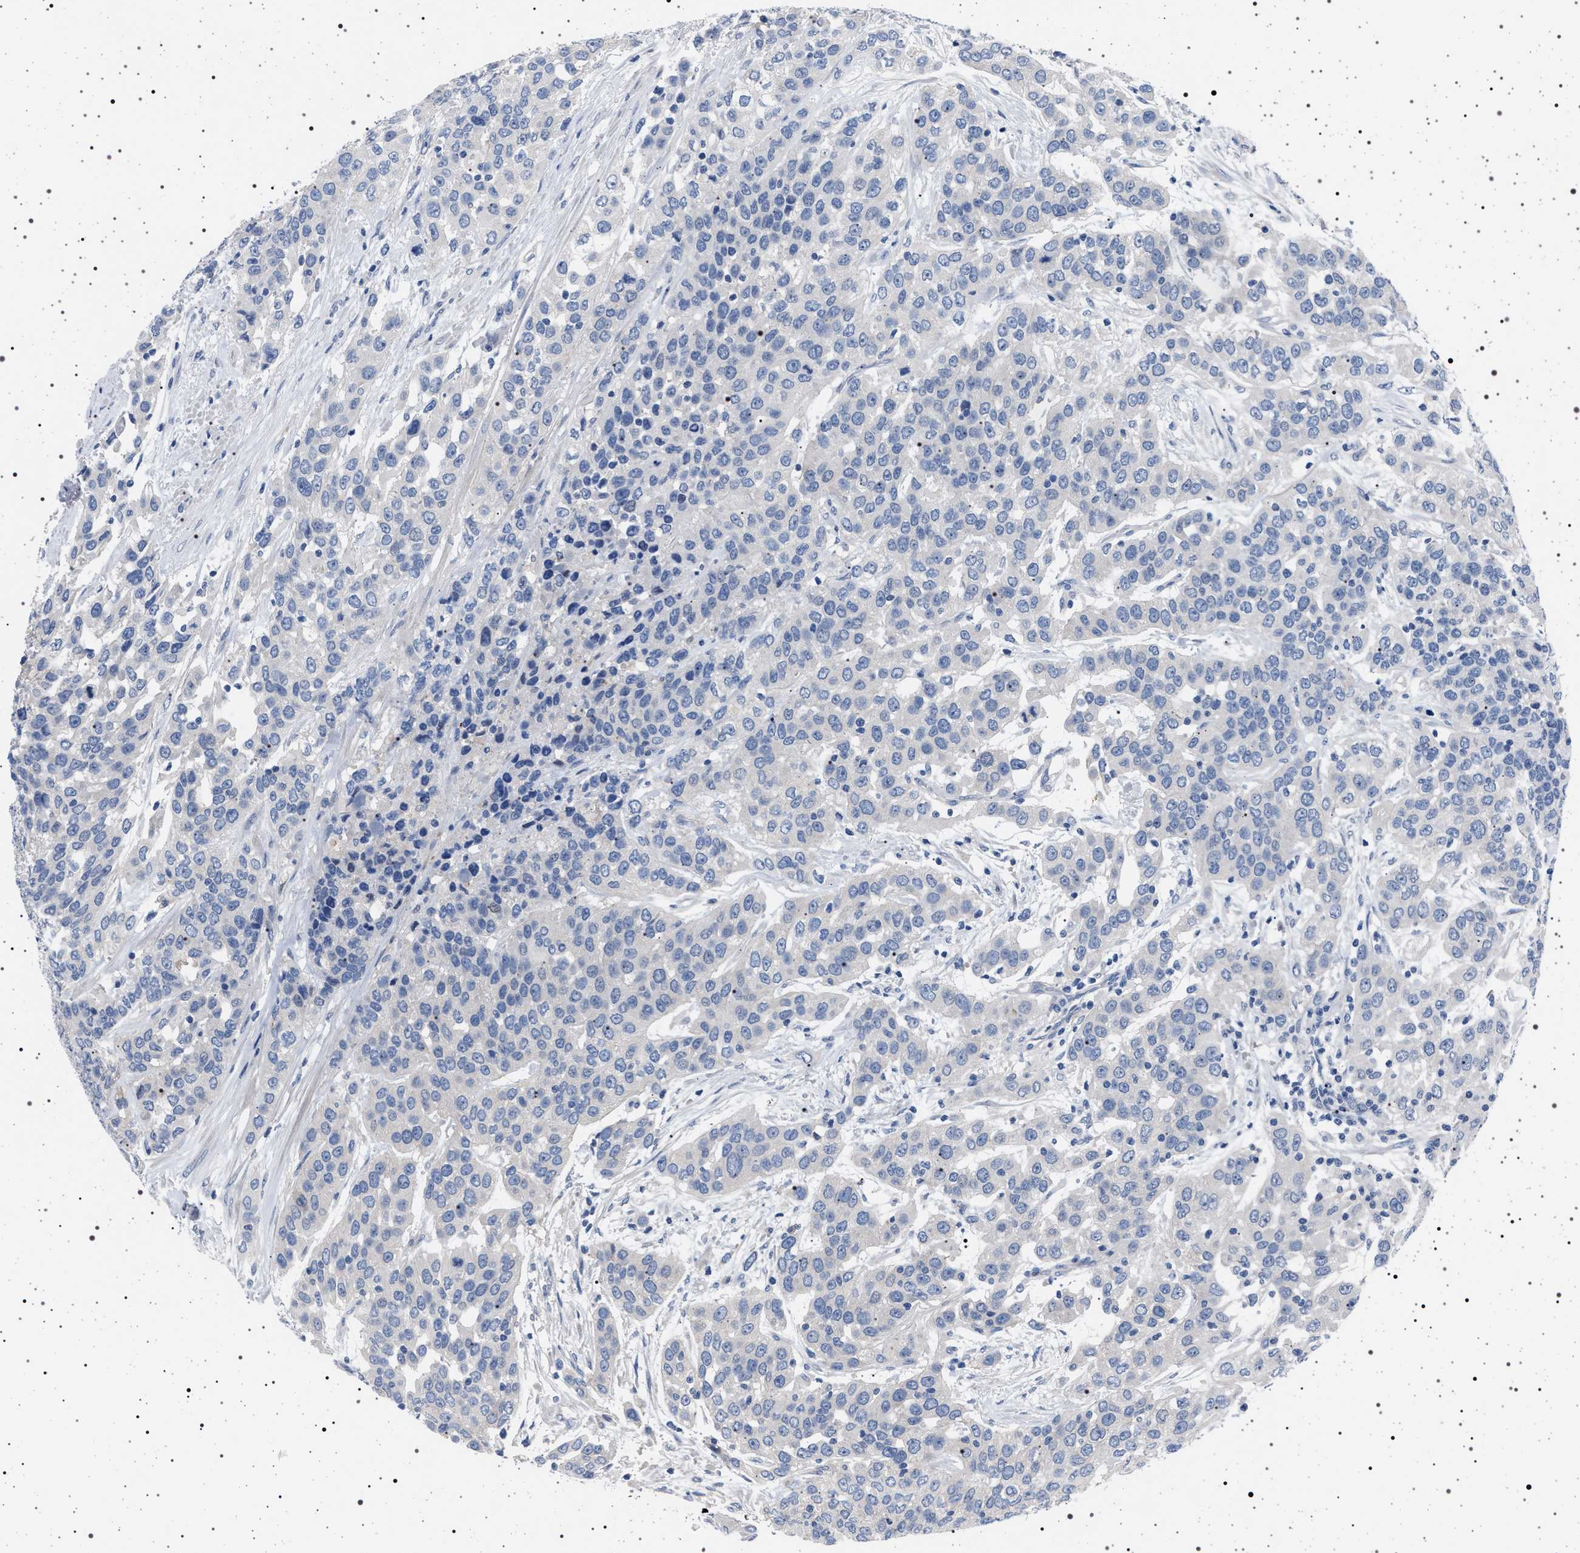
{"staining": {"intensity": "negative", "quantity": "none", "location": "none"}, "tissue": "urothelial cancer", "cell_type": "Tumor cells", "image_type": "cancer", "snomed": [{"axis": "morphology", "description": "Urothelial carcinoma, High grade"}, {"axis": "topography", "description": "Urinary bladder"}], "caption": "Immunohistochemistry micrograph of urothelial cancer stained for a protein (brown), which exhibits no staining in tumor cells.", "gene": "NAT9", "patient": {"sex": "female", "age": 80}}